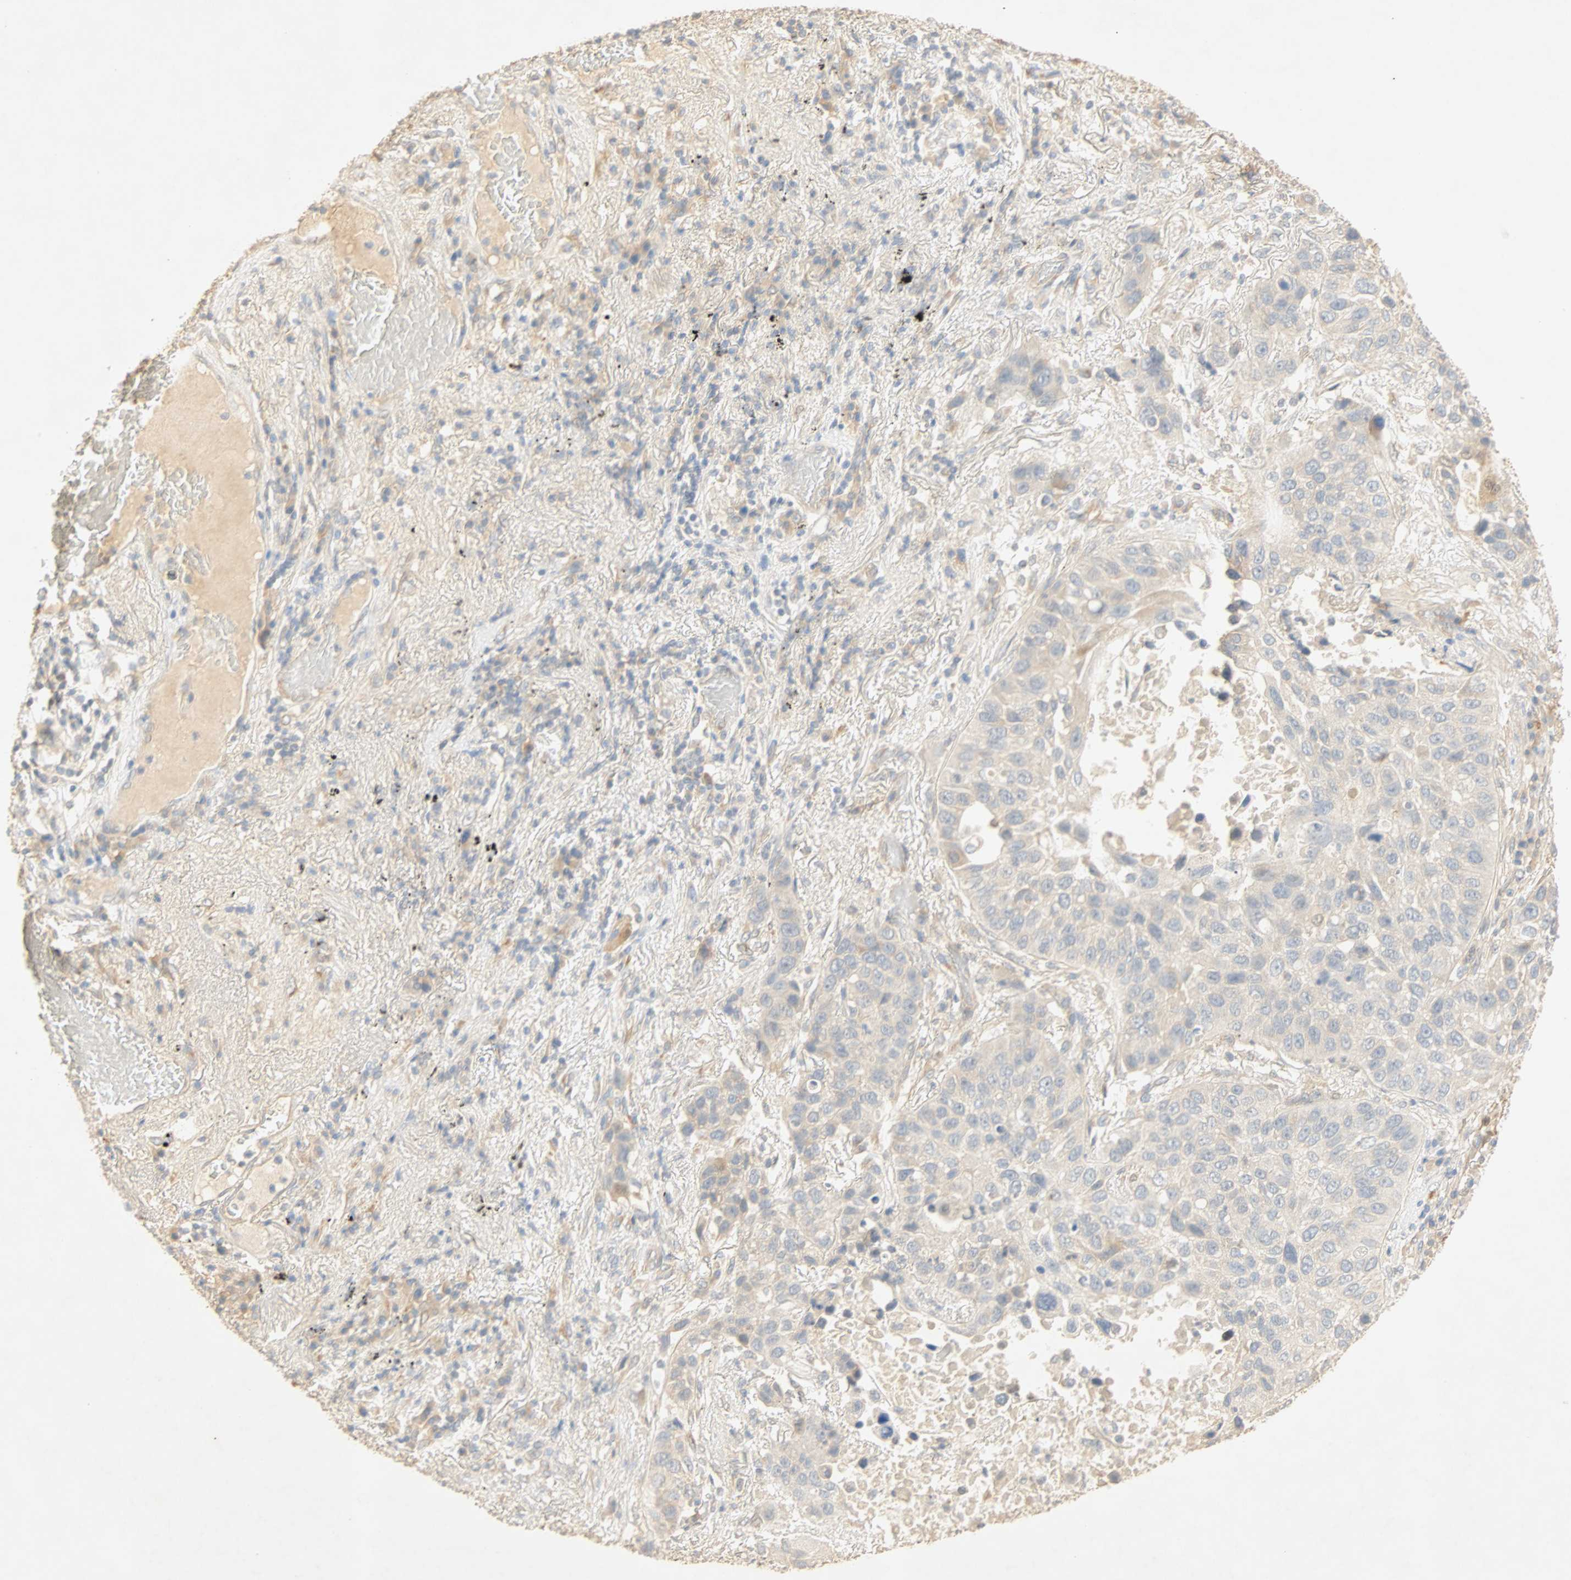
{"staining": {"intensity": "negative", "quantity": "none", "location": "none"}, "tissue": "lung cancer", "cell_type": "Tumor cells", "image_type": "cancer", "snomed": [{"axis": "morphology", "description": "Squamous cell carcinoma, NOS"}, {"axis": "topography", "description": "Lung"}], "caption": "Tumor cells are negative for brown protein staining in lung squamous cell carcinoma.", "gene": "SELENBP1", "patient": {"sex": "male", "age": 57}}